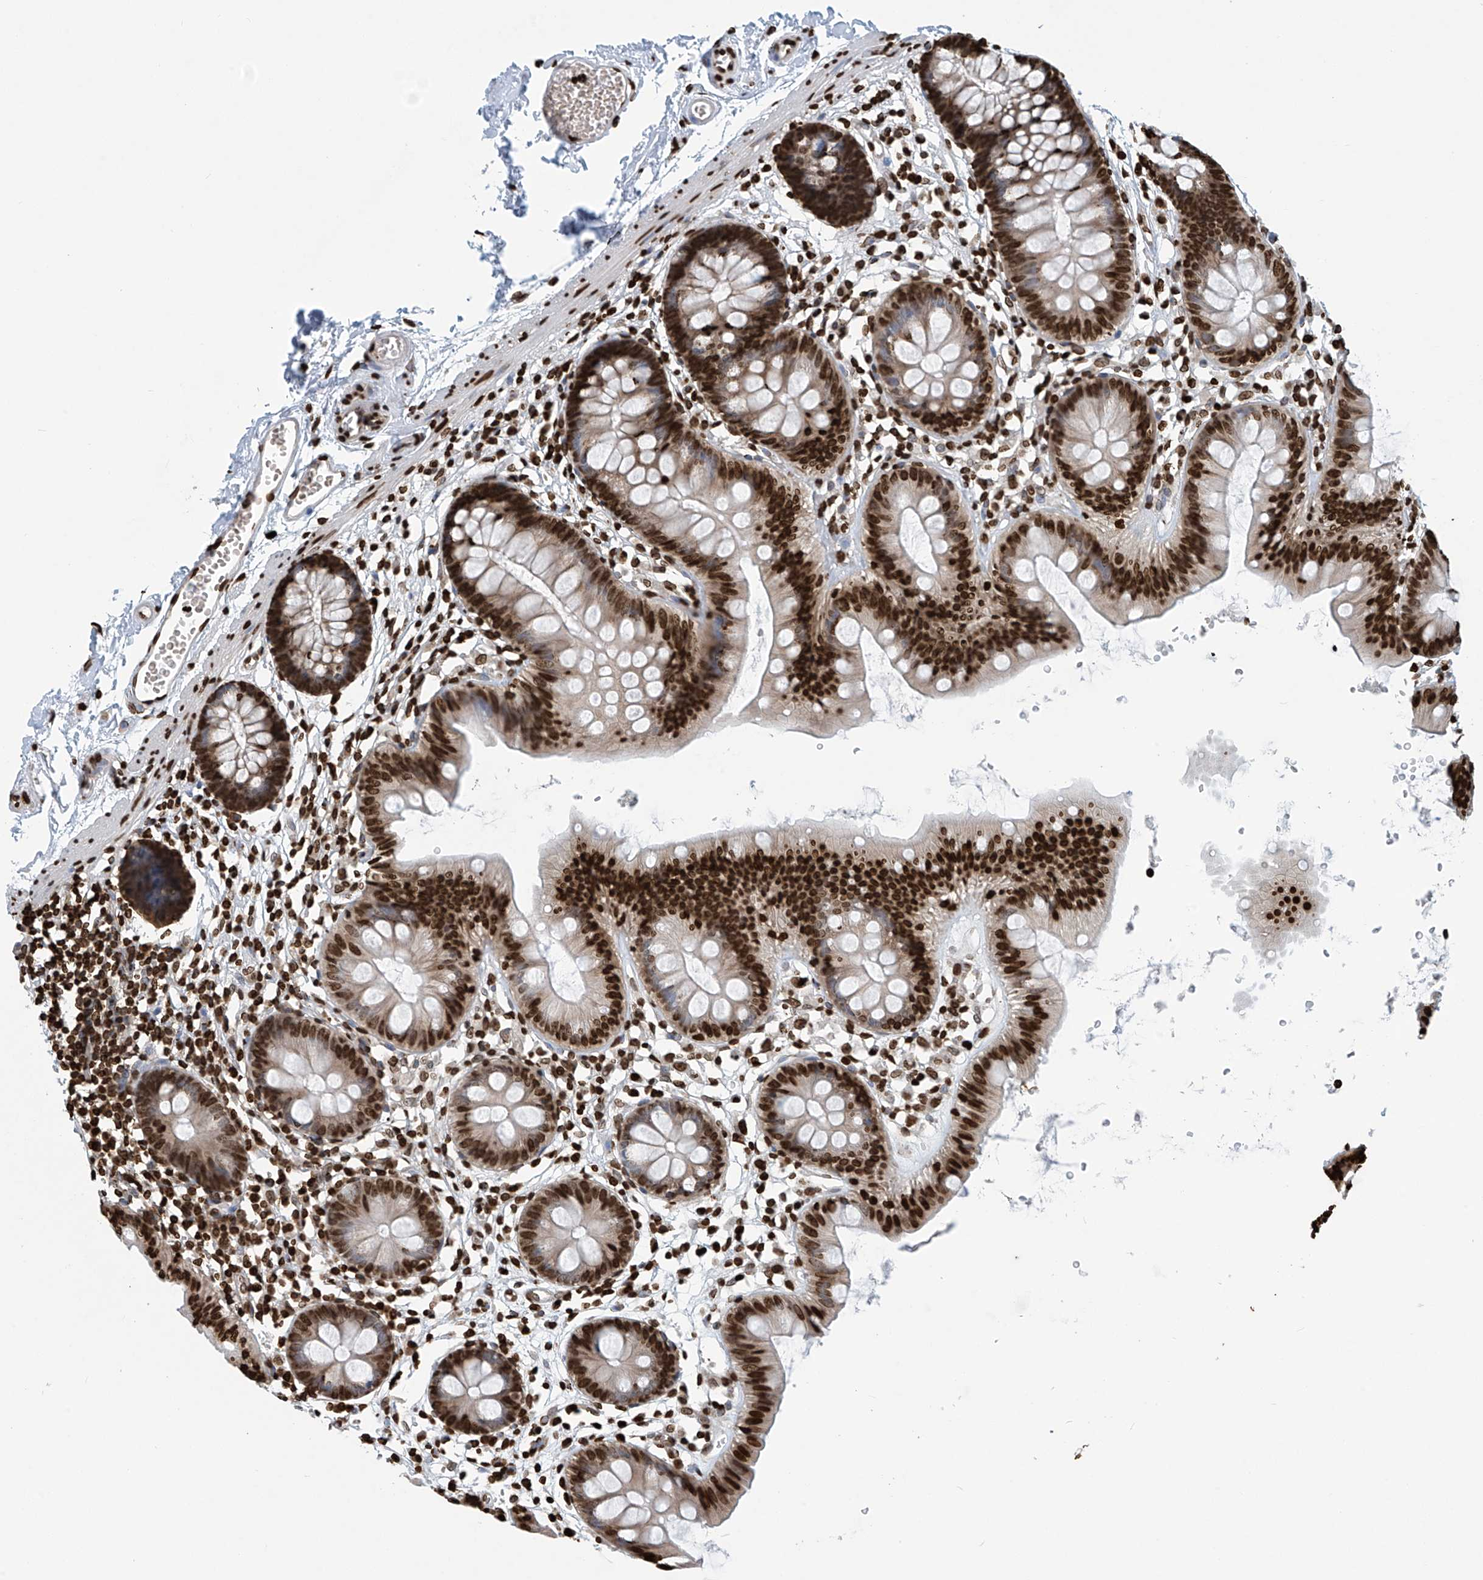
{"staining": {"intensity": "strong", "quantity": ">75%", "location": "nuclear"}, "tissue": "colon", "cell_type": "Endothelial cells", "image_type": "normal", "snomed": [{"axis": "morphology", "description": "Normal tissue, NOS"}, {"axis": "topography", "description": "Colon"}], "caption": "Protein analysis of unremarkable colon exhibits strong nuclear expression in approximately >75% of endothelial cells. (IHC, brightfield microscopy, high magnification).", "gene": "DPPA2", "patient": {"sex": "male", "age": 56}}